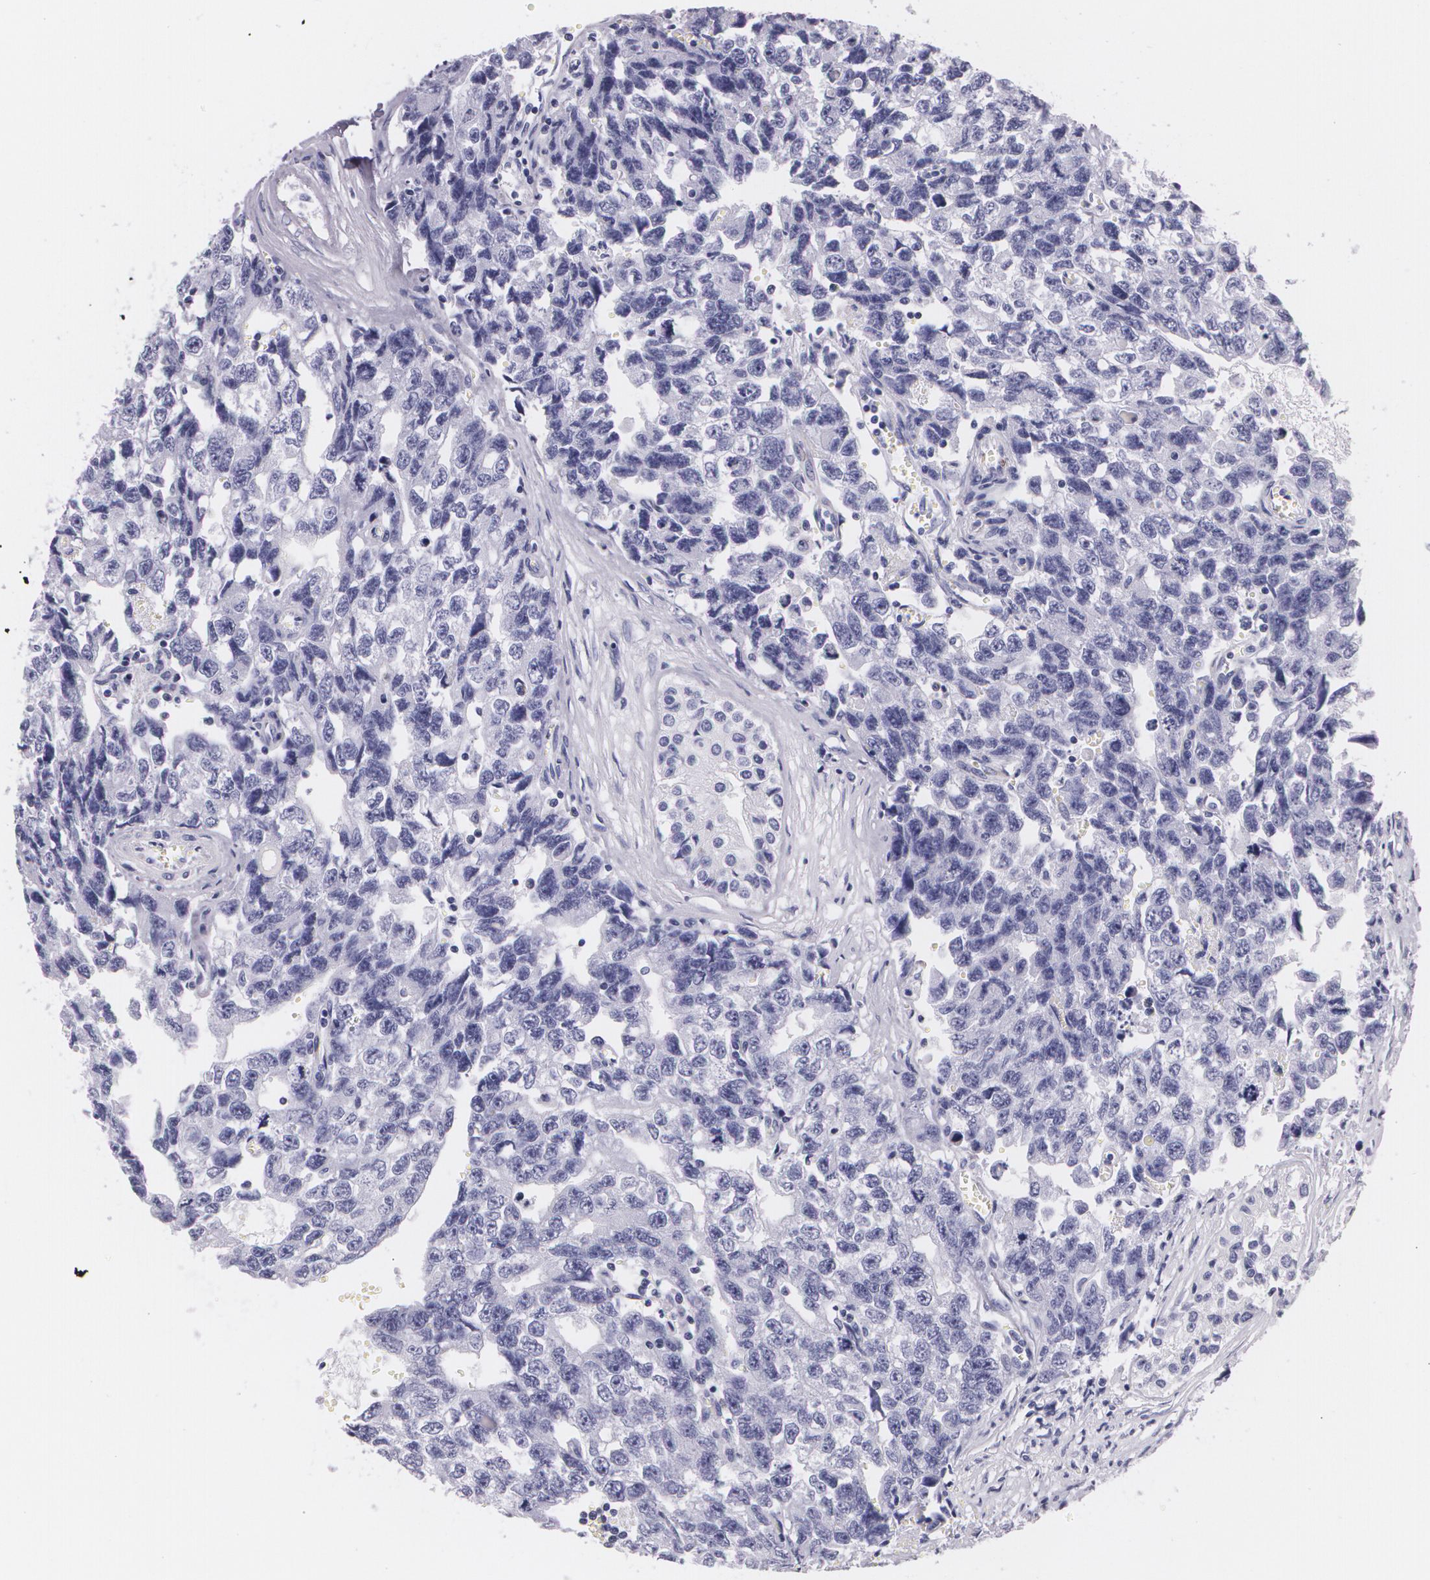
{"staining": {"intensity": "negative", "quantity": "none", "location": "none"}, "tissue": "testis cancer", "cell_type": "Tumor cells", "image_type": "cancer", "snomed": [{"axis": "morphology", "description": "Carcinoma, Embryonal, NOS"}, {"axis": "topography", "description": "Testis"}], "caption": "High power microscopy micrograph of an immunohistochemistry (IHC) image of embryonal carcinoma (testis), revealing no significant expression in tumor cells.", "gene": "DLG4", "patient": {"sex": "male", "age": 31}}